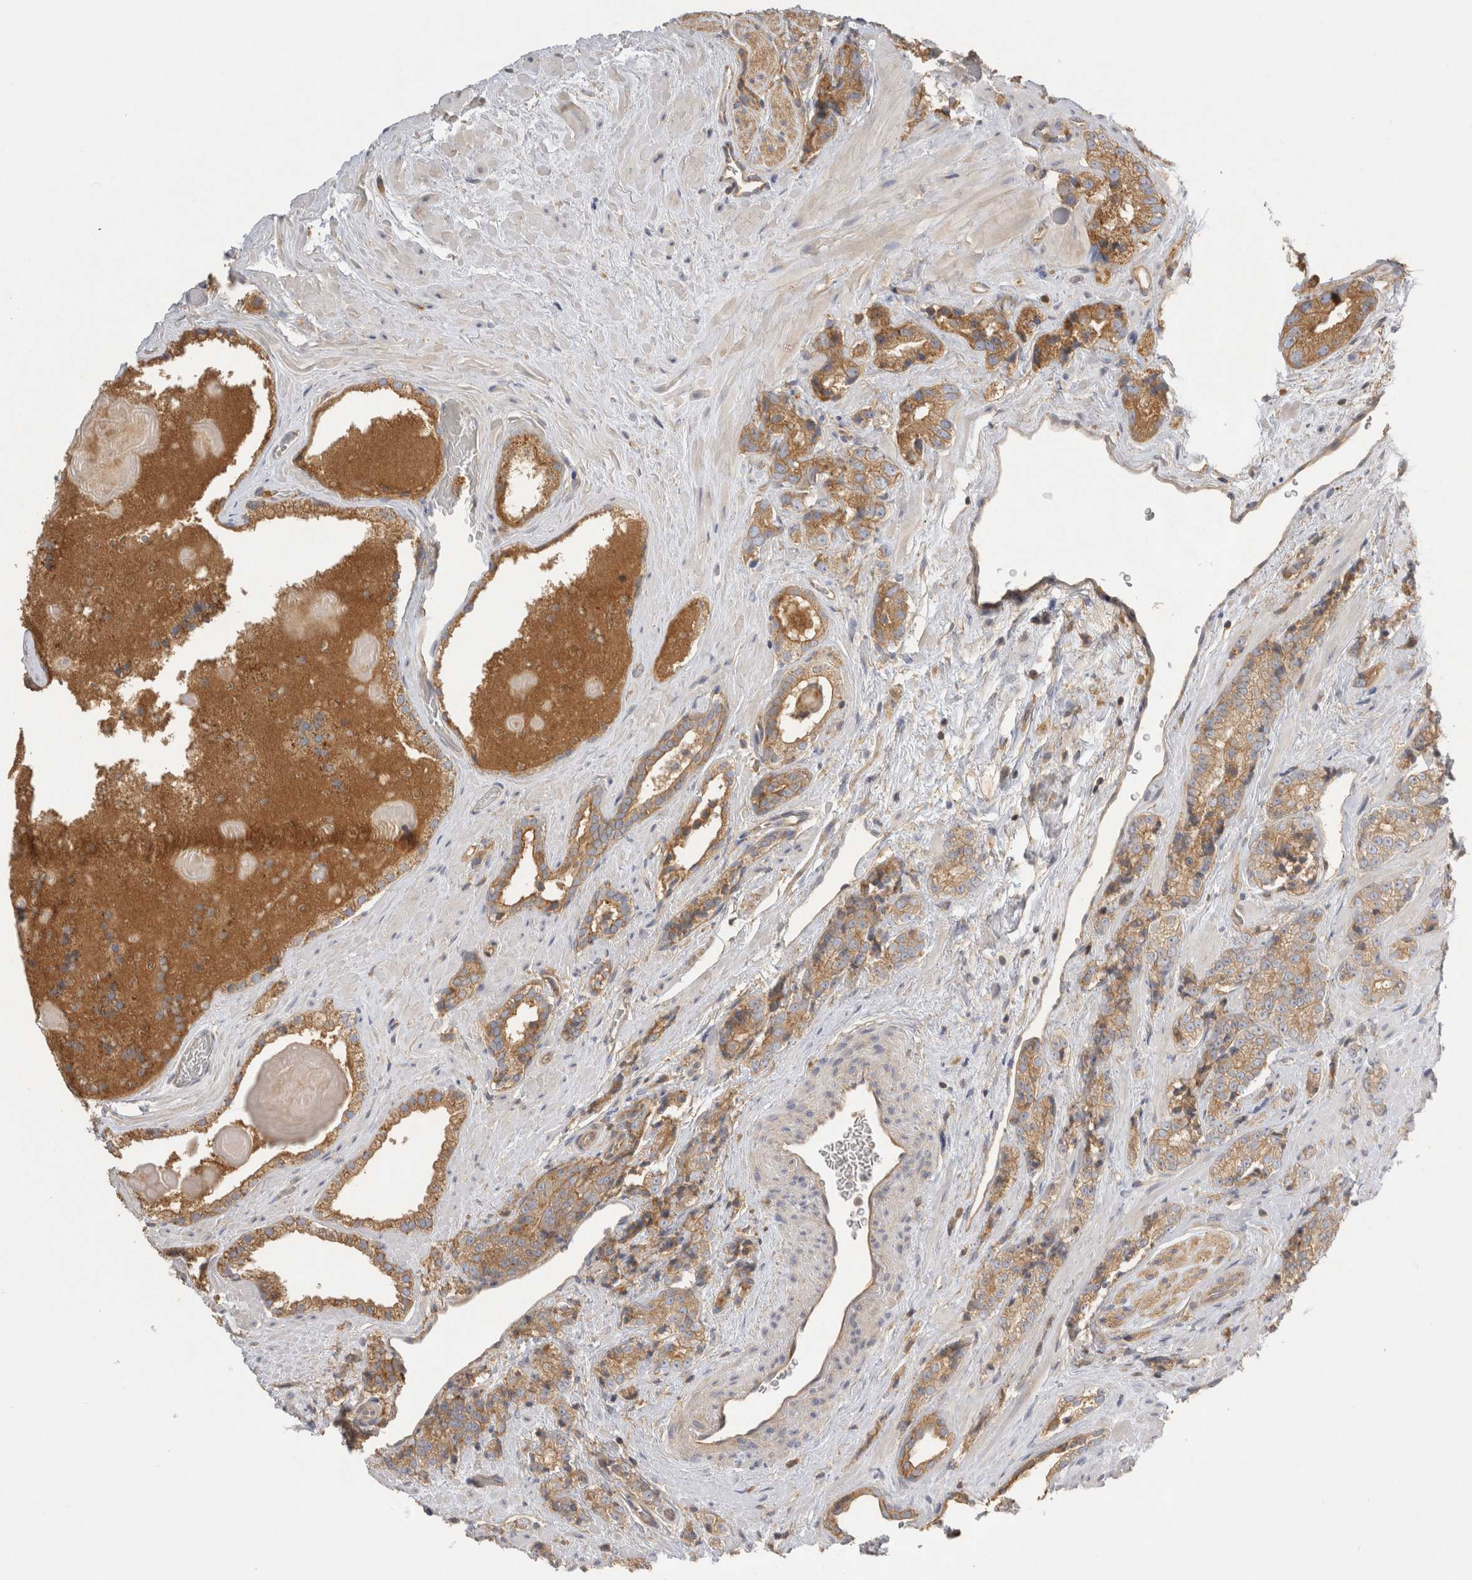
{"staining": {"intensity": "moderate", "quantity": ">75%", "location": "cytoplasmic/membranous"}, "tissue": "prostate cancer", "cell_type": "Tumor cells", "image_type": "cancer", "snomed": [{"axis": "morphology", "description": "Adenocarcinoma, High grade"}, {"axis": "topography", "description": "Prostate"}], "caption": "Human prostate adenocarcinoma (high-grade) stained with a protein marker exhibits moderate staining in tumor cells.", "gene": "CHMP6", "patient": {"sex": "male", "age": 71}}